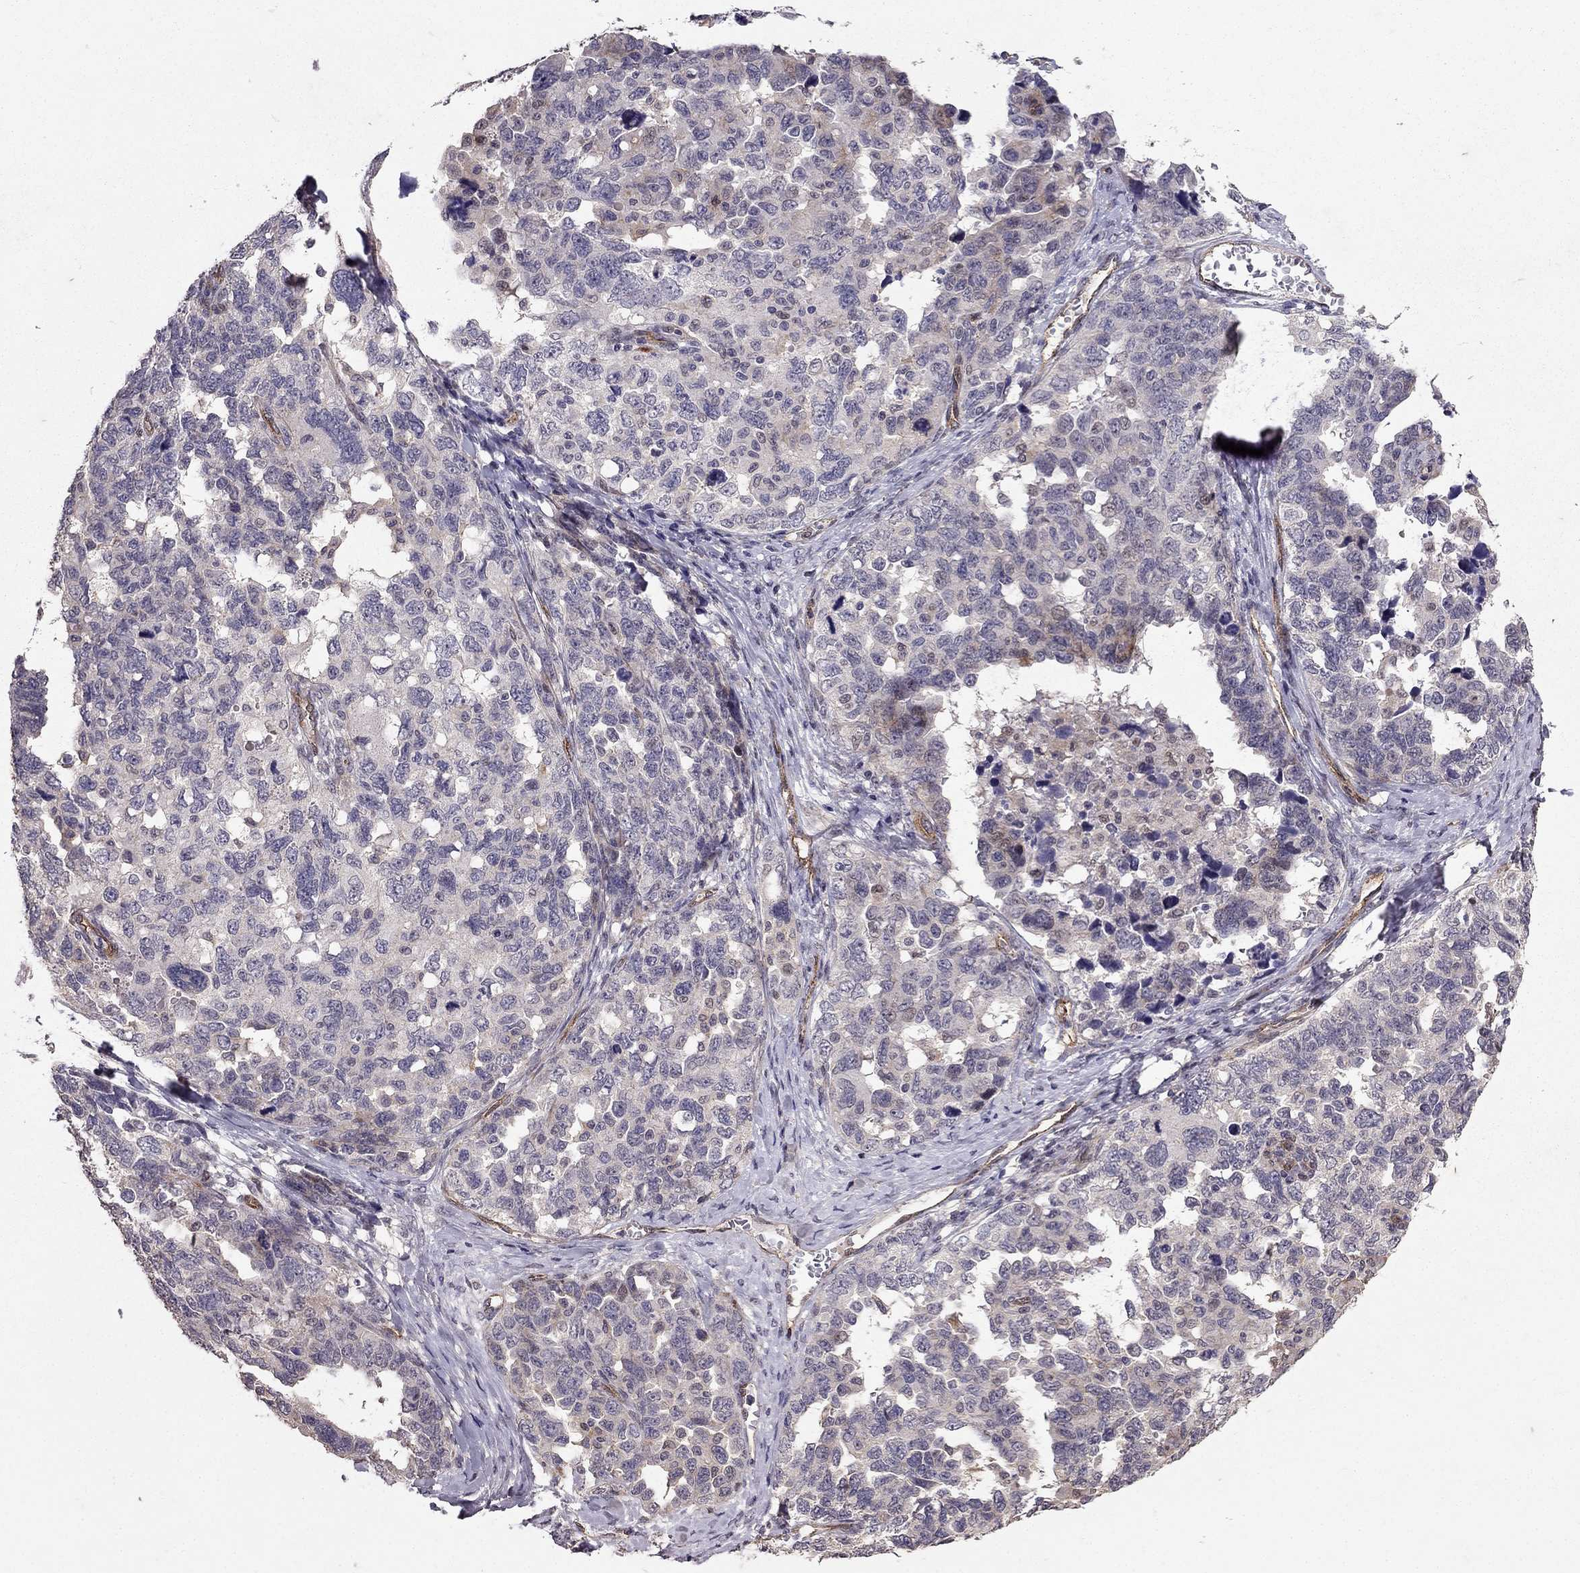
{"staining": {"intensity": "weak", "quantity": "<25%", "location": "cytoplasmic/membranous"}, "tissue": "ovarian cancer", "cell_type": "Tumor cells", "image_type": "cancer", "snomed": [{"axis": "morphology", "description": "Cystadenocarcinoma, serous, NOS"}, {"axis": "topography", "description": "Ovary"}], "caption": "Micrograph shows no protein expression in tumor cells of ovarian serous cystadenocarcinoma tissue. The staining was performed using DAB (3,3'-diaminobenzidine) to visualize the protein expression in brown, while the nuclei were stained in blue with hematoxylin (Magnification: 20x).", "gene": "RASIP1", "patient": {"sex": "female", "age": 69}}